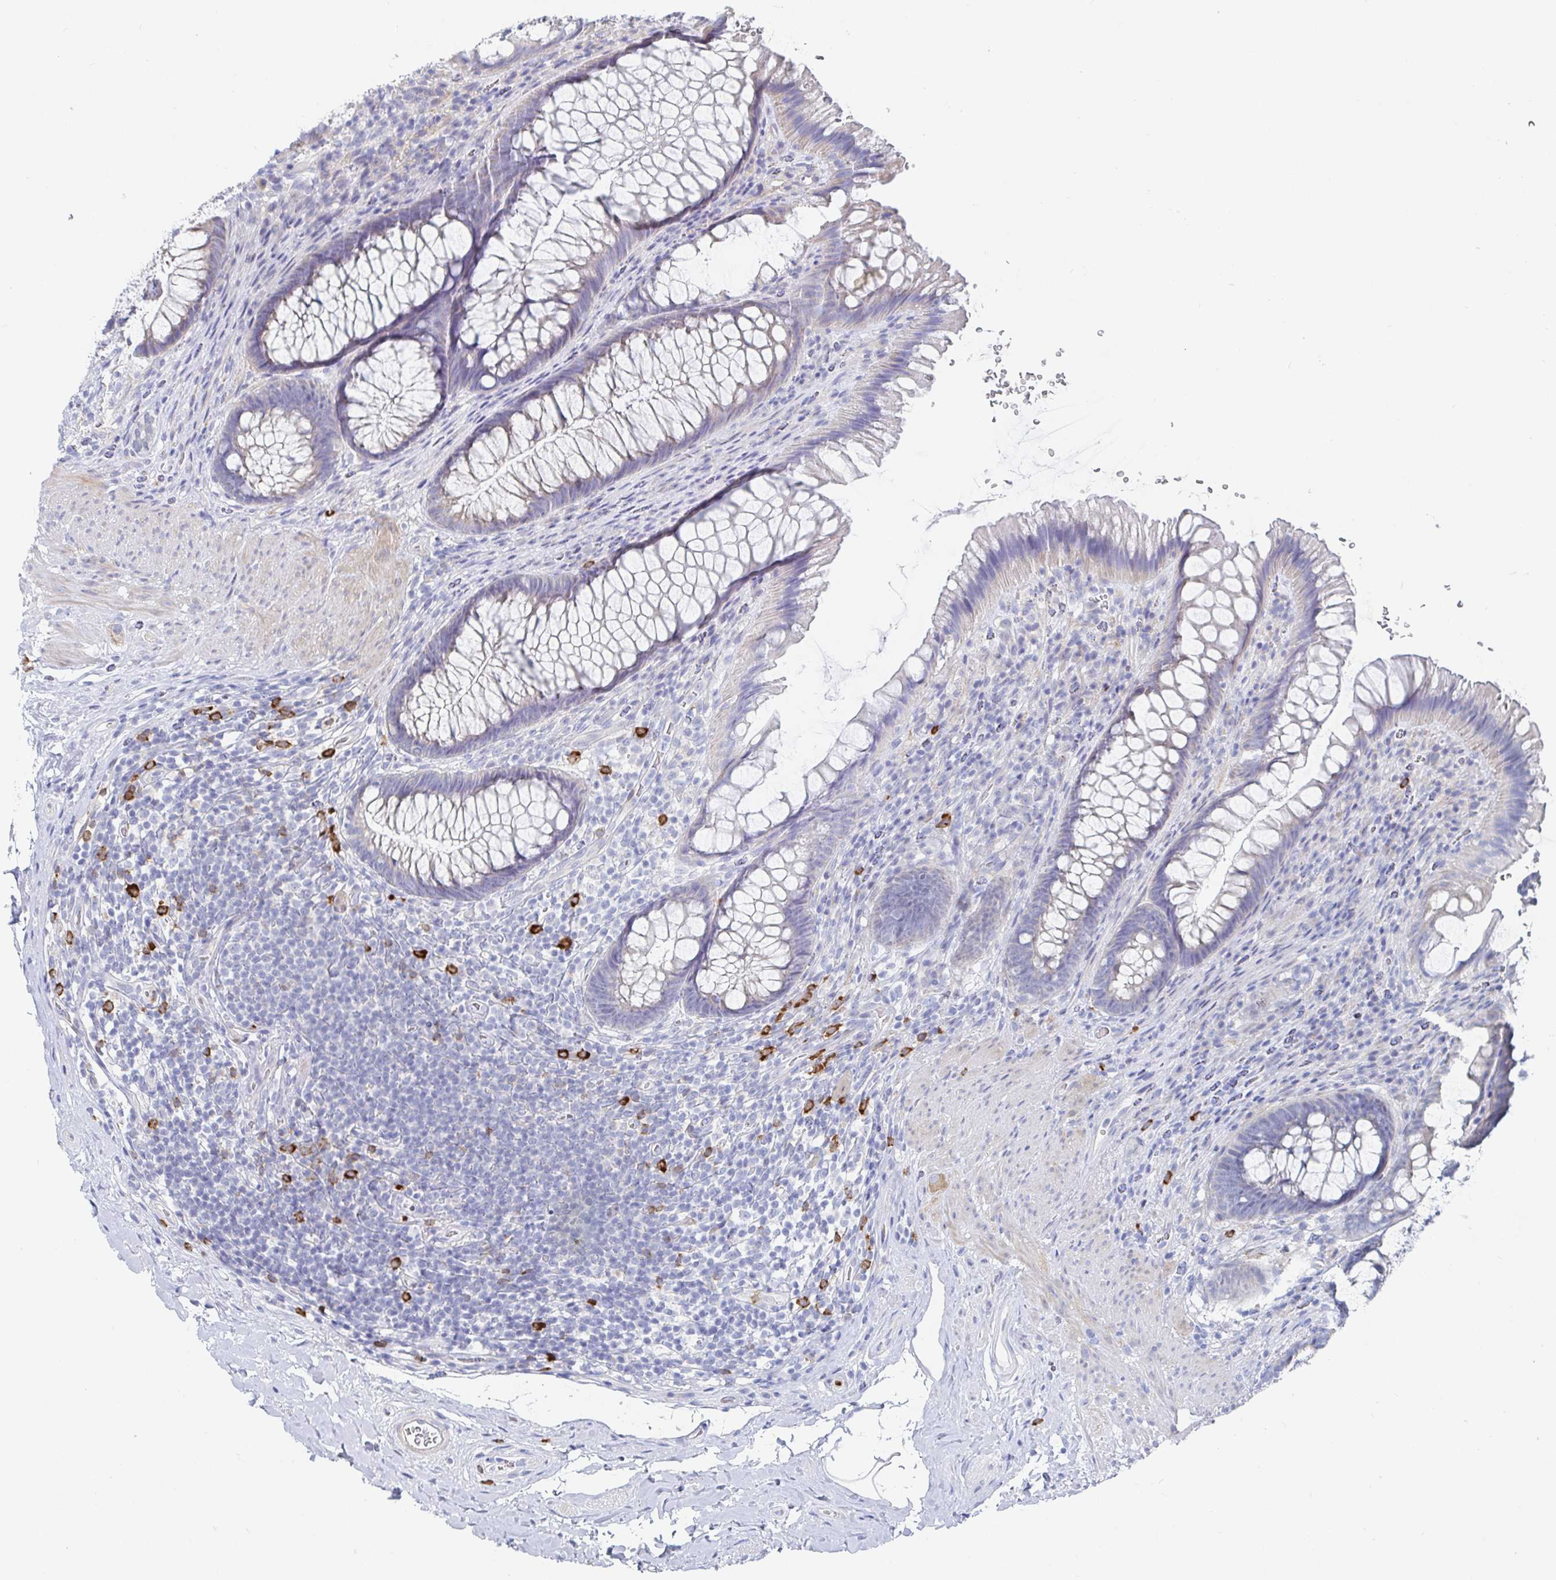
{"staining": {"intensity": "weak", "quantity": "25%-75%", "location": "cytoplasmic/membranous"}, "tissue": "rectum", "cell_type": "Glandular cells", "image_type": "normal", "snomed": [{"axis": "morphology", "description": "Normal tissue, NOS"}, {"axis": "topography", "description": "Rectum"}], "caption": "Unremarkable rectum exhibits weak cytoplasmic/membranous staining in approximately 25%-75% of glandular cells, visualized by immunohistochemistry.", "gene": "PACSIN1", "patient": {"sex": "male", "age": 53}}